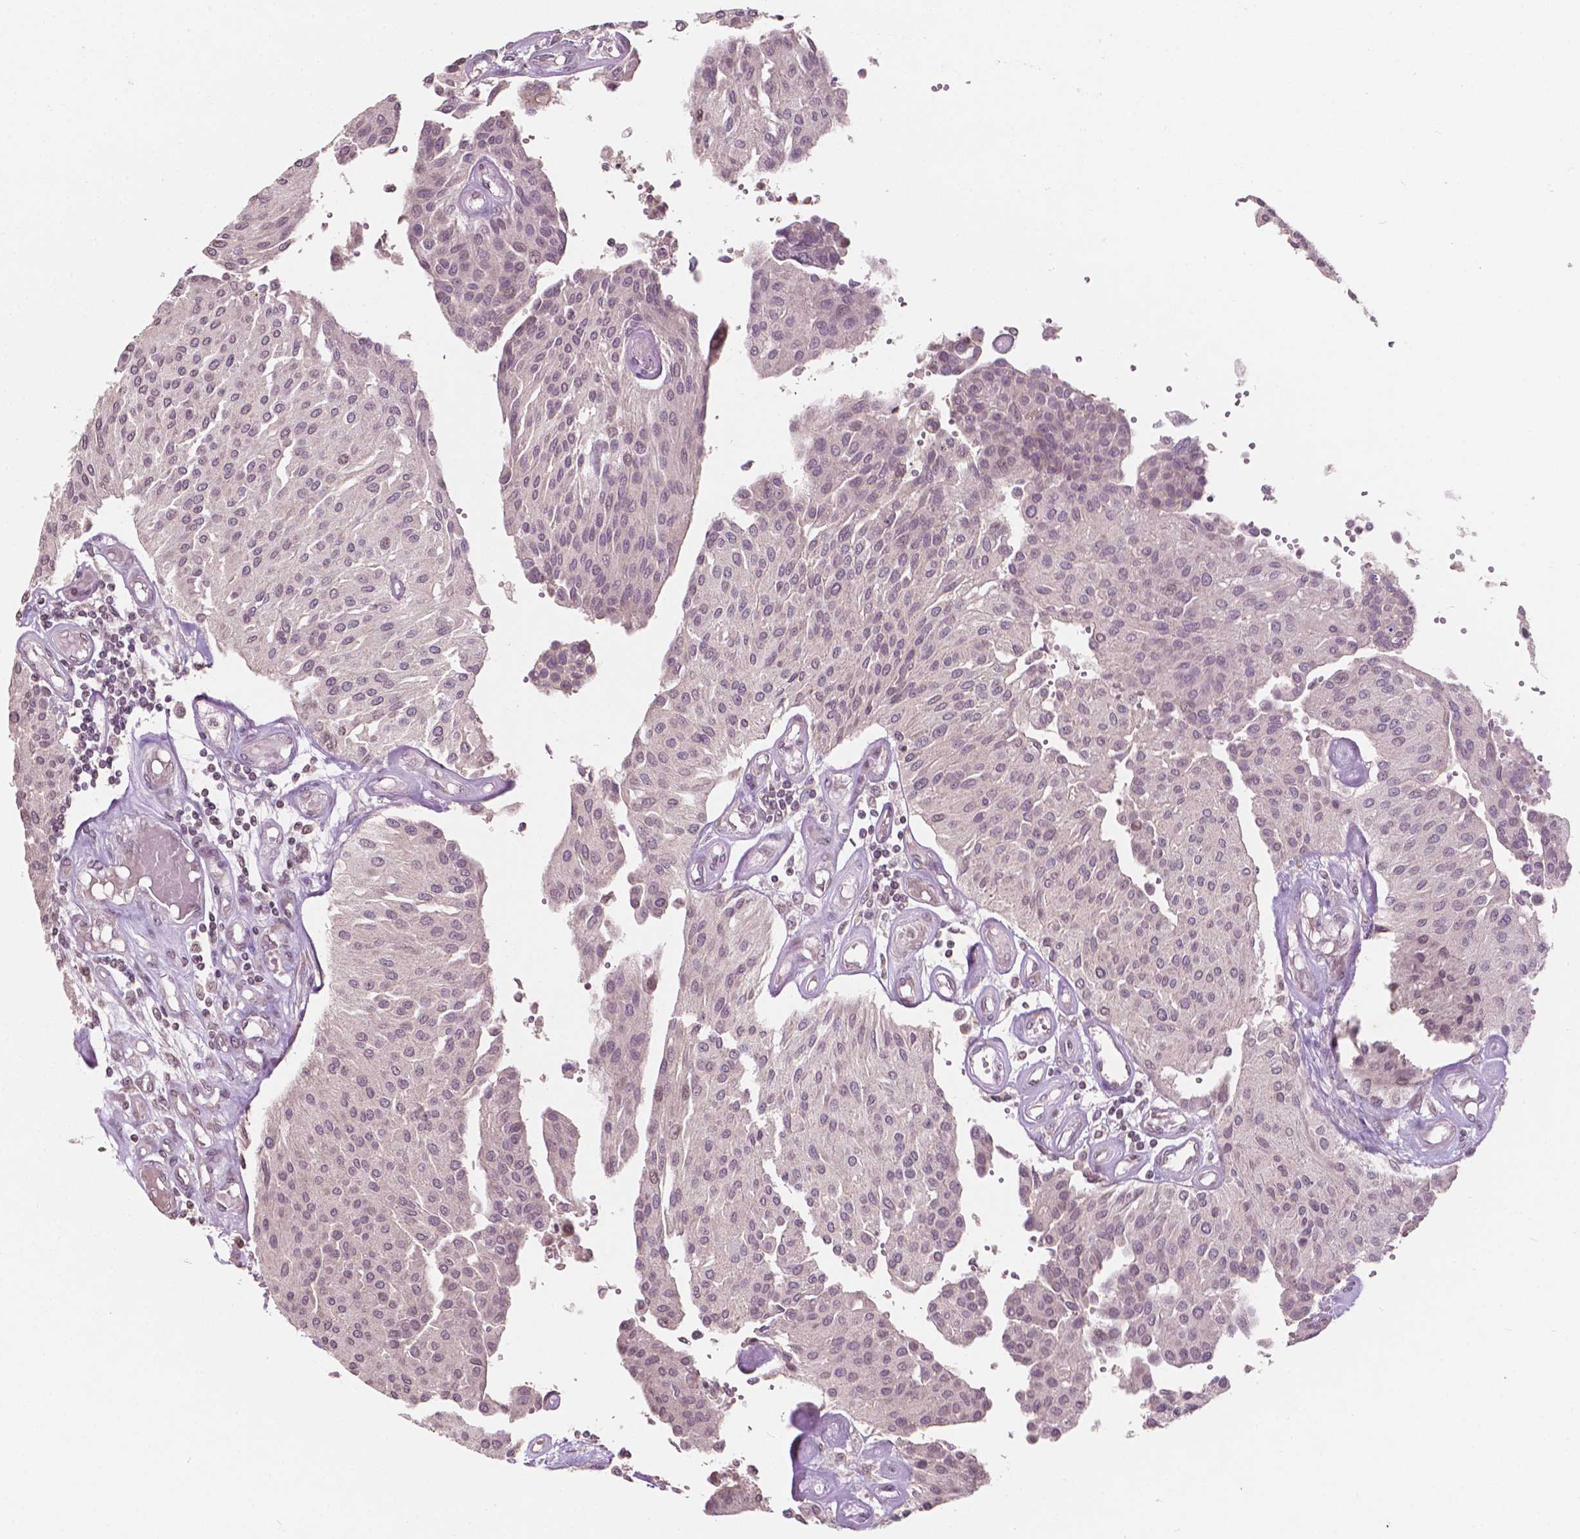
{"staining": {"intensity": "negative", "quantity": "none", "location": "none"}, "tissue": "urothelial cancer", "cell_type": "Tumor cells", "image_type": "cancer", "snomed": [{"axis": "morphology", "description": "Urothelial carcinoma, NOS"}, {"axis": "topography", "description": "Urinary bladder"}], "caption": "There is no significant staining in tumor cells of transitional cell carcinoma. (DAB (3,3'-diaminobenzidine) IHC visualized using brightfield microscopy, high magnification).", "gene": "NOS1AP", "patient": {"sex": "male", "age": 55}}